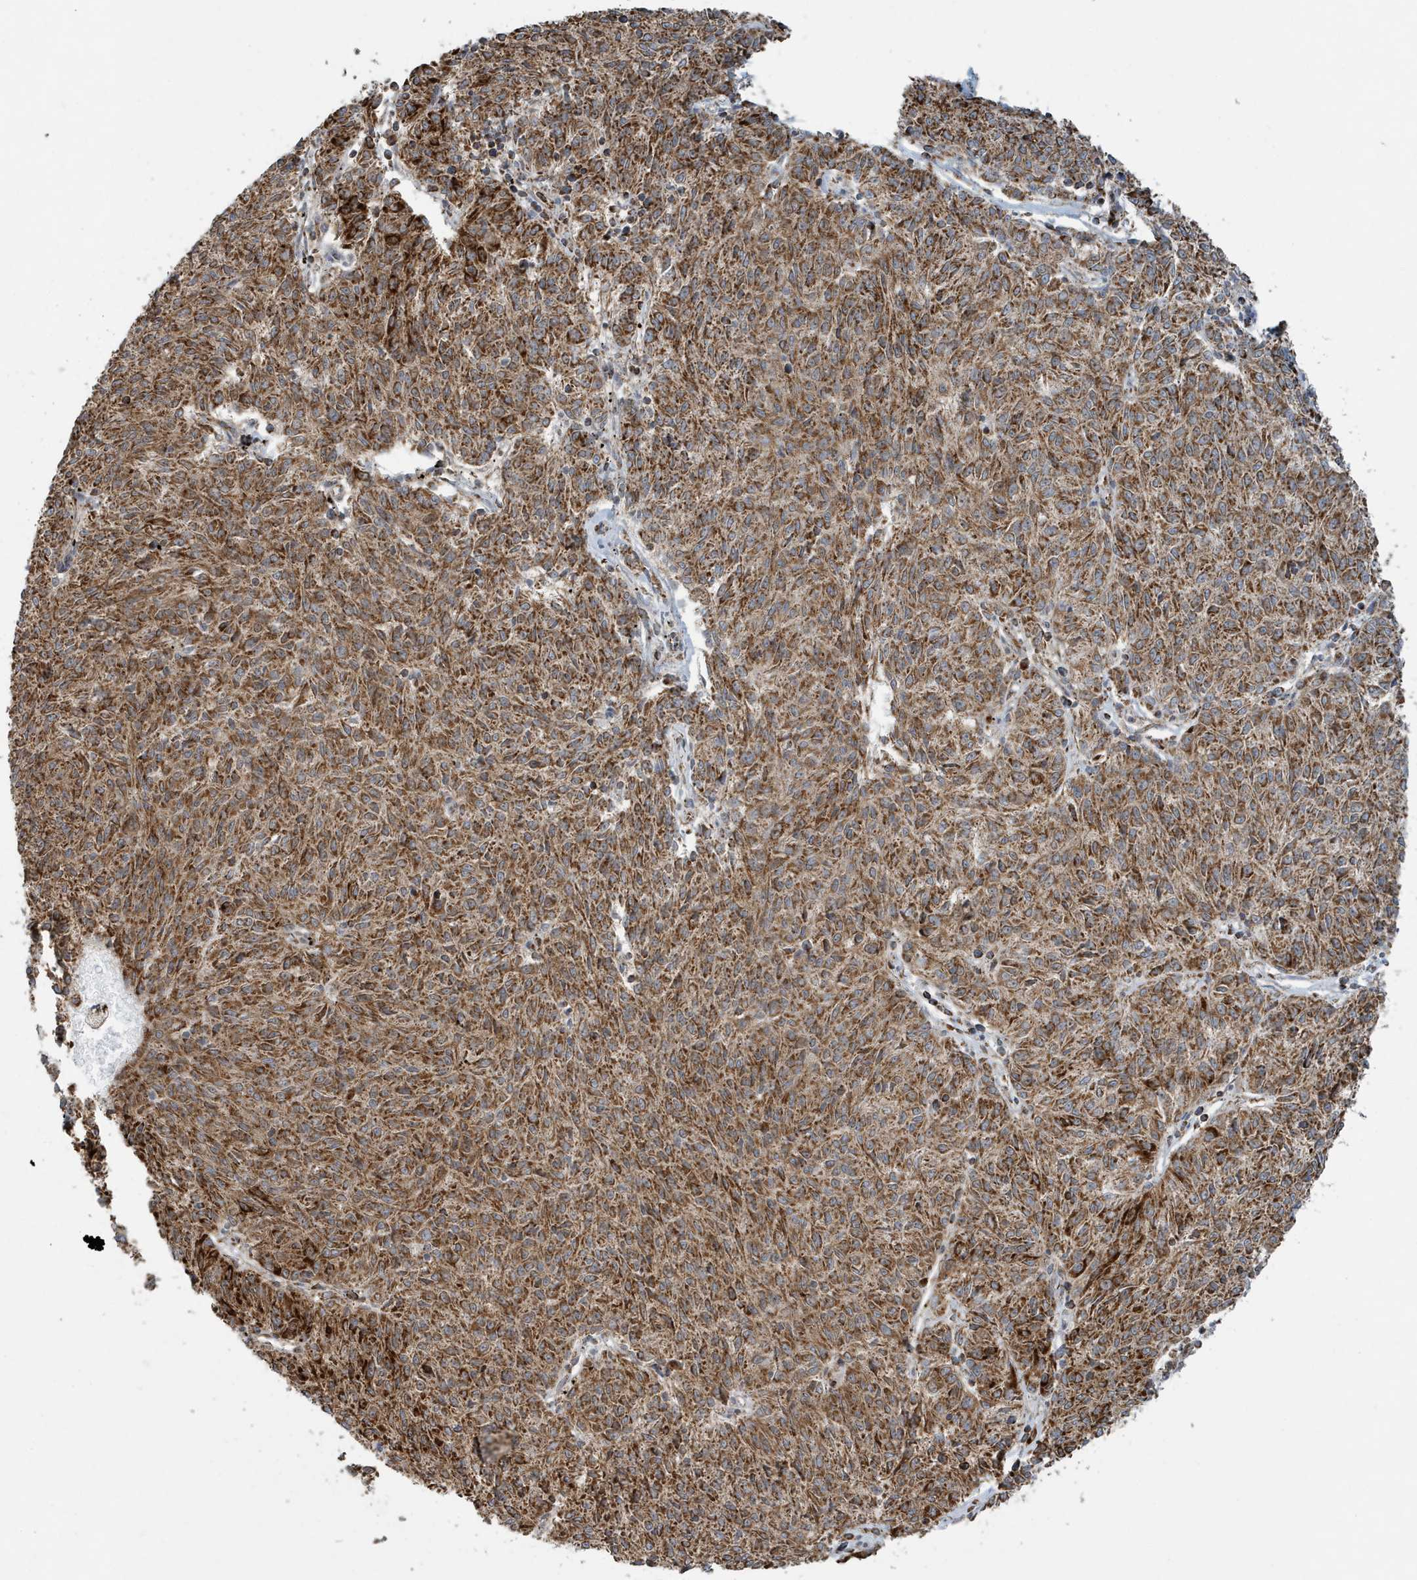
{"staining": {"intensity": "moderate", "quantity": ">75%", "location": "cytoplasmic/membranous"}, "tissue": "melanoma", "cell_type": "Tumor cells", "image_type": "cancer", "snomed": [{"axis": "morphology", "description": "Malignant melanoma, NOS"}, {"axis": "topography", "description": "Skin"}], "caption": "A brown stain shows moderate cytoplasmic/membranous positivity of a protein in human malignant melanoma tumor cells. (IHC, brightfield microscopy, high magnification).", "gene": "MAN1A1", "patient": {"sex": "female", "age": 72}}